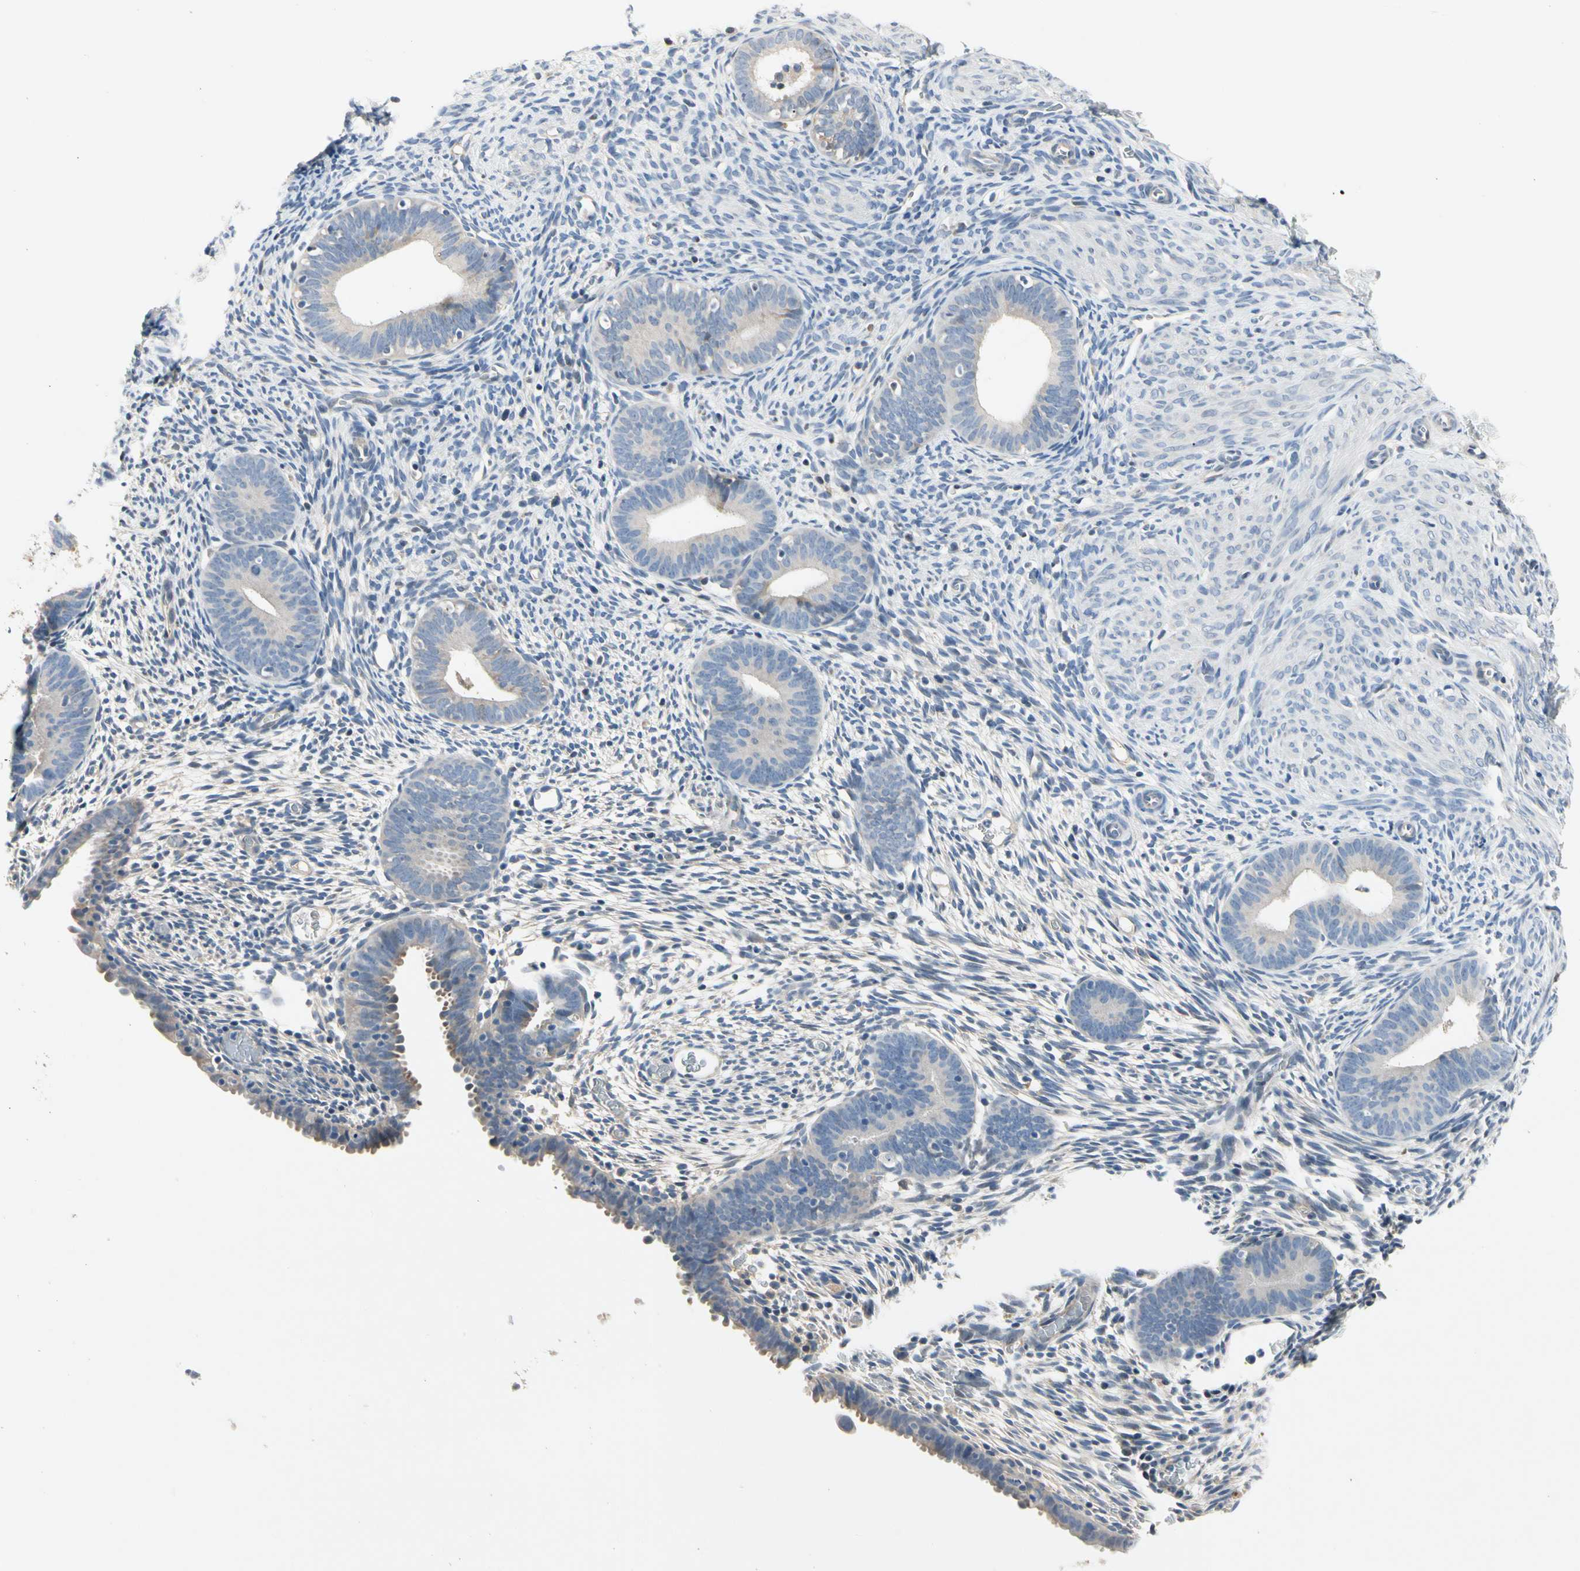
{"staining": {"intensity": "negative", "quantity": "none", "location": "none"}, "tissue": "endometrium", "cell_type": "Cells in endometrial stroma", "image_type": "normal", "snomed": [{"axis": "morphology", "description": "Normal tissue, NOS"}, {"axis": "morphology", "description": "Atrophy, NOS"}, {"axis": "topography", "description": "Uterus"}, {"axis": "topography", "description": "Endometrium"}], "caption": "There is no significant expression in cells in endometrial stroma of endometrium. Nuclei are stained in blue.", "gene": "GAS6", "patient": {"sex": "female", "age": 68}}